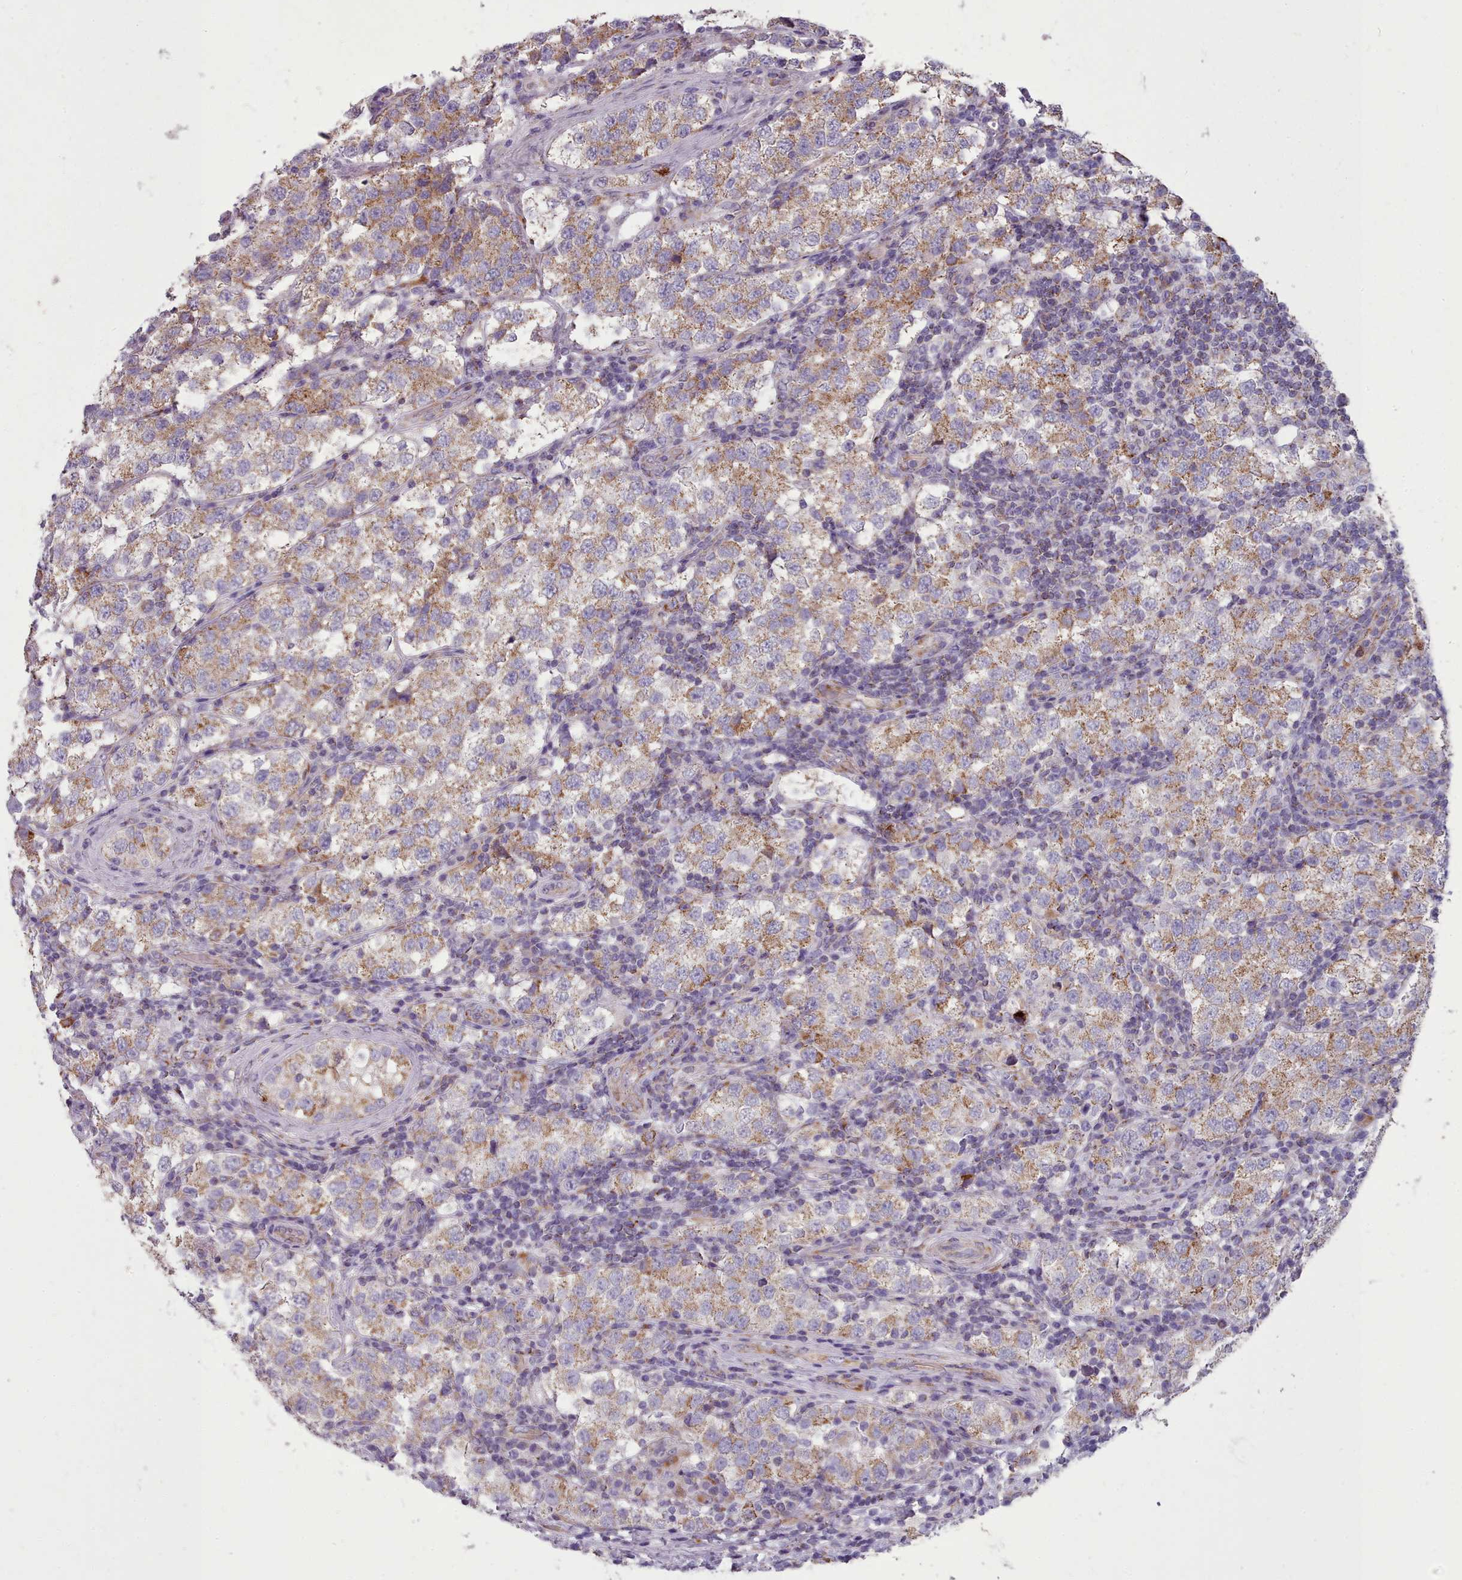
{"staining": {"intensity": "moderate", "quantity": ">75%", "location": "cytoplasmic/membranous"}, "tissue": "testis cancer", "cell_type": "Tumor cells", "image_type": "cancer", "snomed": [{"axis": "morphology", "description": "Seminoma, NOS"}, {"axis": "topography", "description": "Testis"}], "caption": "DAB (3,3'-diaminobenzidine) immunohistochemical staining of seminoma (testis) demonstrates moderate cytoplasmic/membranous protein staining in approximately >75% of tumor cells. Using DAB (3,3'-diaminobenzidine) (brown) and hematoxylin (blue) stains, captured at high magnification using brightfield microscopy.", "gene": "FKBP10", "patient": {"sex": "male", "age": 34}}